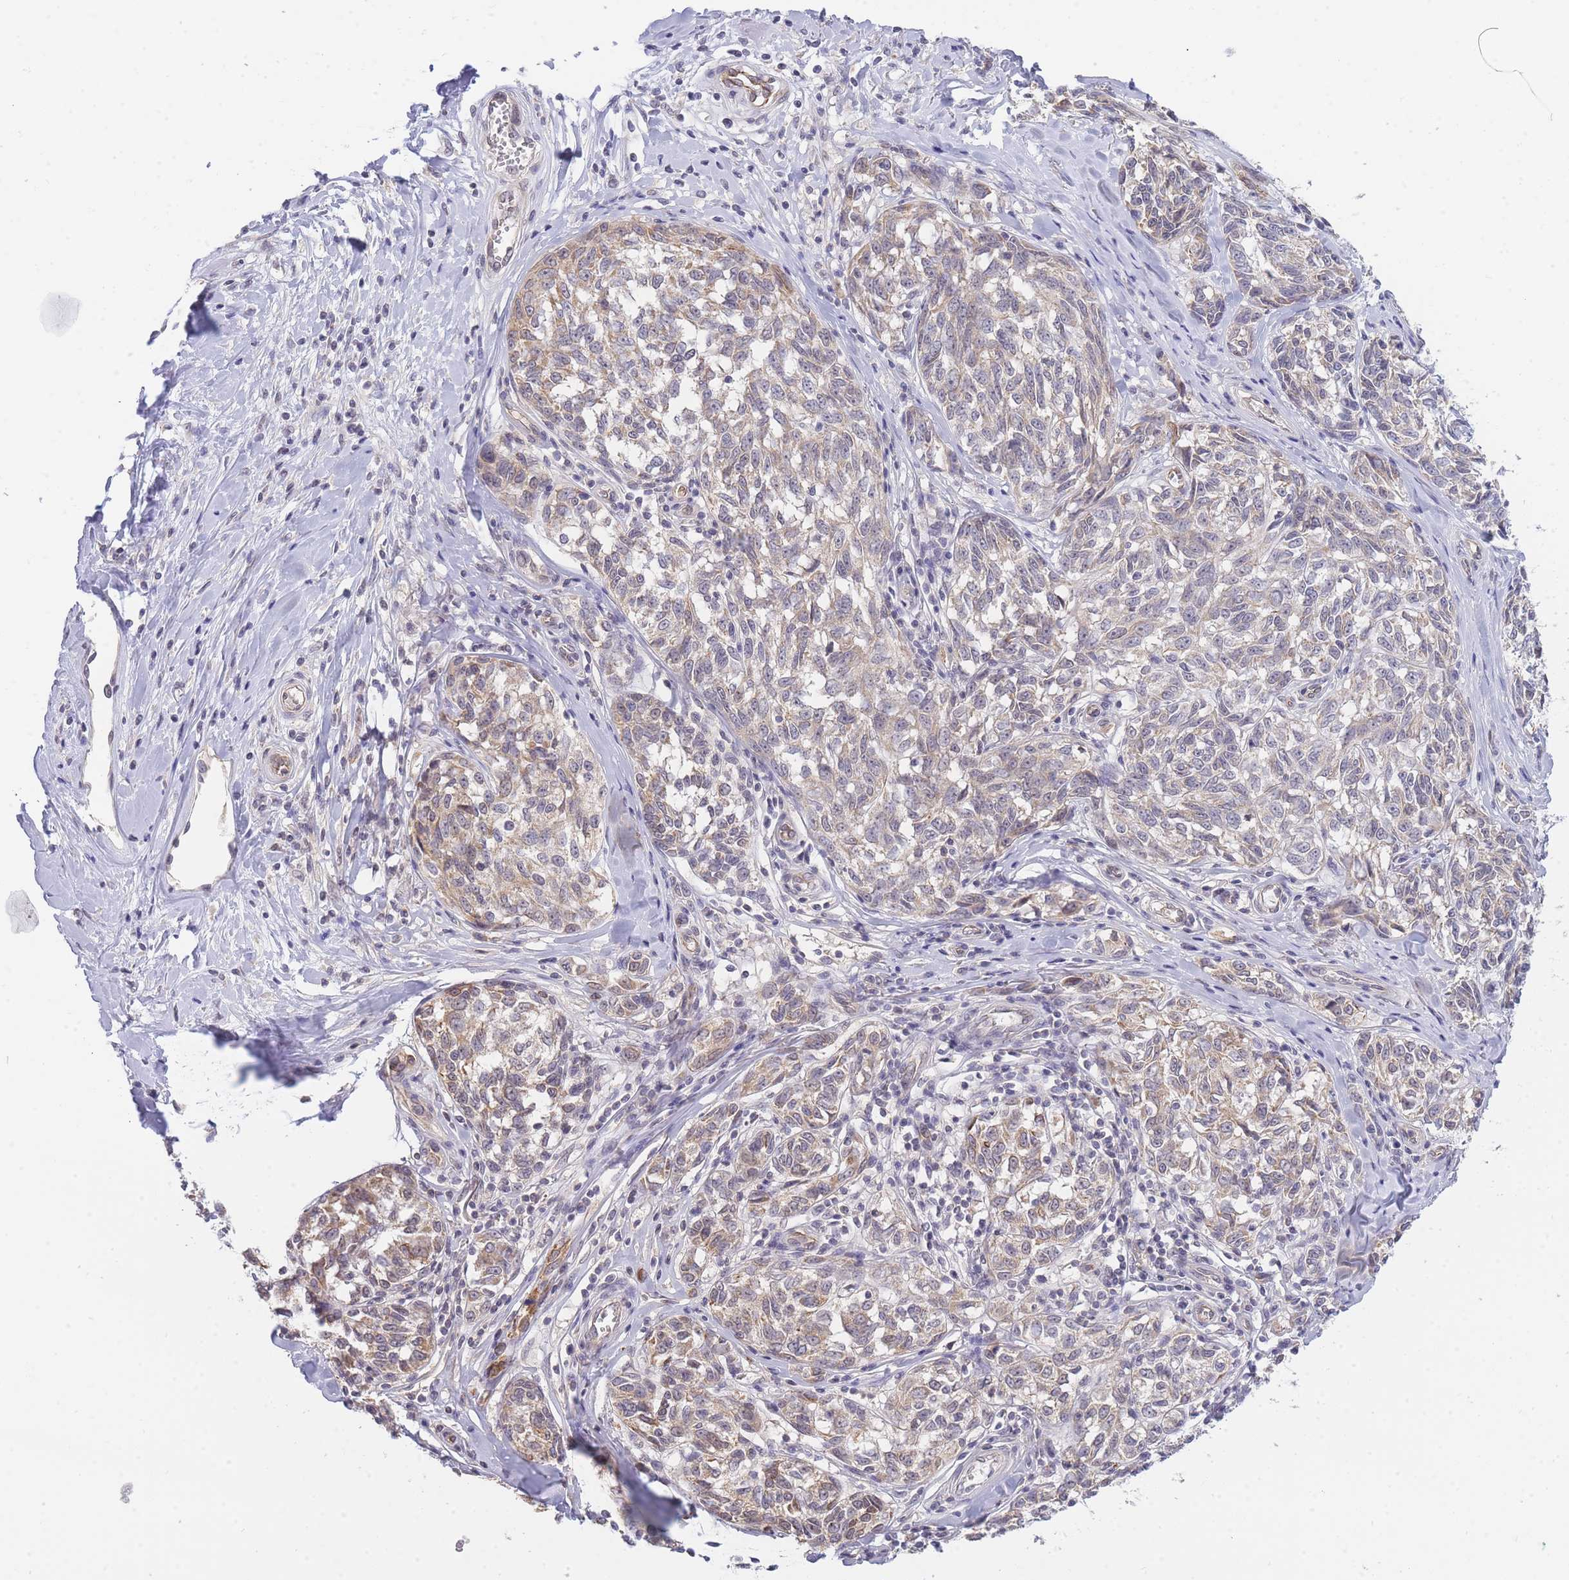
{"staining": {"intensity": "weak", "quantity": ">75%", "location": "cytoplasmic/membranous"}, "tissue": "melanoma", "cell_type": "Tumor cells", "image_type": "cancer", "snomed": [{"axis": "morphology", "description": "Normal tissue, NOS"}, {"axis": "morphology", "description": "Malignant melanoma, NOS"}, {"axis": "topography", "description": "Skin"}], "caption": "DAB (3,3'-diaminobenzidine) immunohistochemical staining of human malignant melanoma displays weak cytoplasmic/membranous protein staining in approximately >75% of tumor cells.", "gene": "C19orf25", "patient": {"sex": "female", "age": 64}}